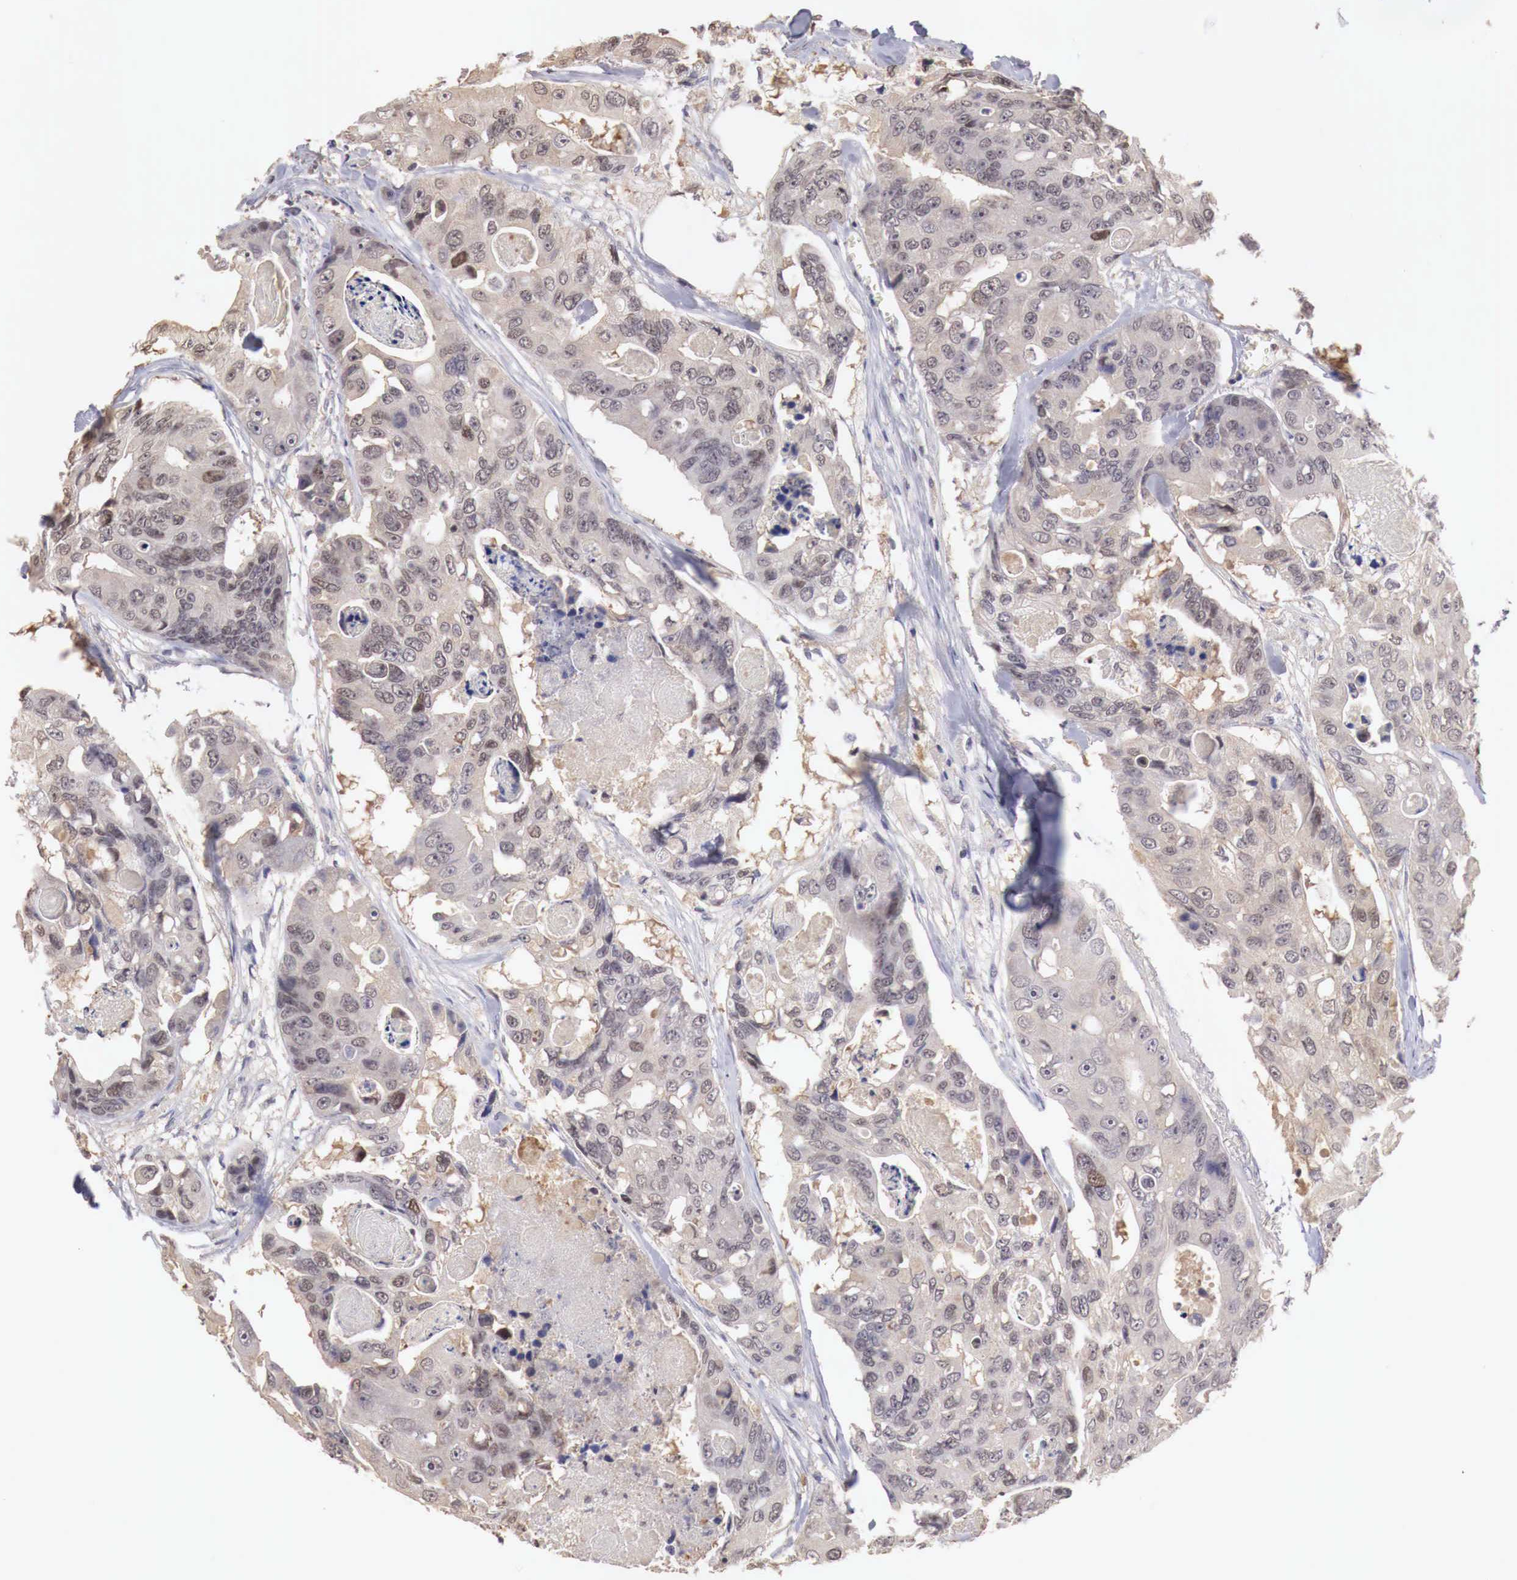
{"staining": {"intensity": "weak", "quantity": ">75%", "location": "cytoplasmic/membranous"}, "tissue": "colorectal cancer", "cell_type": "Tumor cells", "image_type": "cancer", "snomed": [{"axis": "morphology", "description": "Adenocarcinoma, NOS"}, {"axis": "topography", "description": "Colon"}], "caption": "Adenocarcinoma (colorectal) was stained to show a protein in brown. There is low levels of weak cytoplasmic/membranous positivity in approximately >75% of tumor cells. The staining is performed using DAB brown chromogen to label protein expression. The nuclei are counter-stained blue using hematoxylin.", "gene": "TBC1D9", "patient": {"sex": "female", "age": 86}}